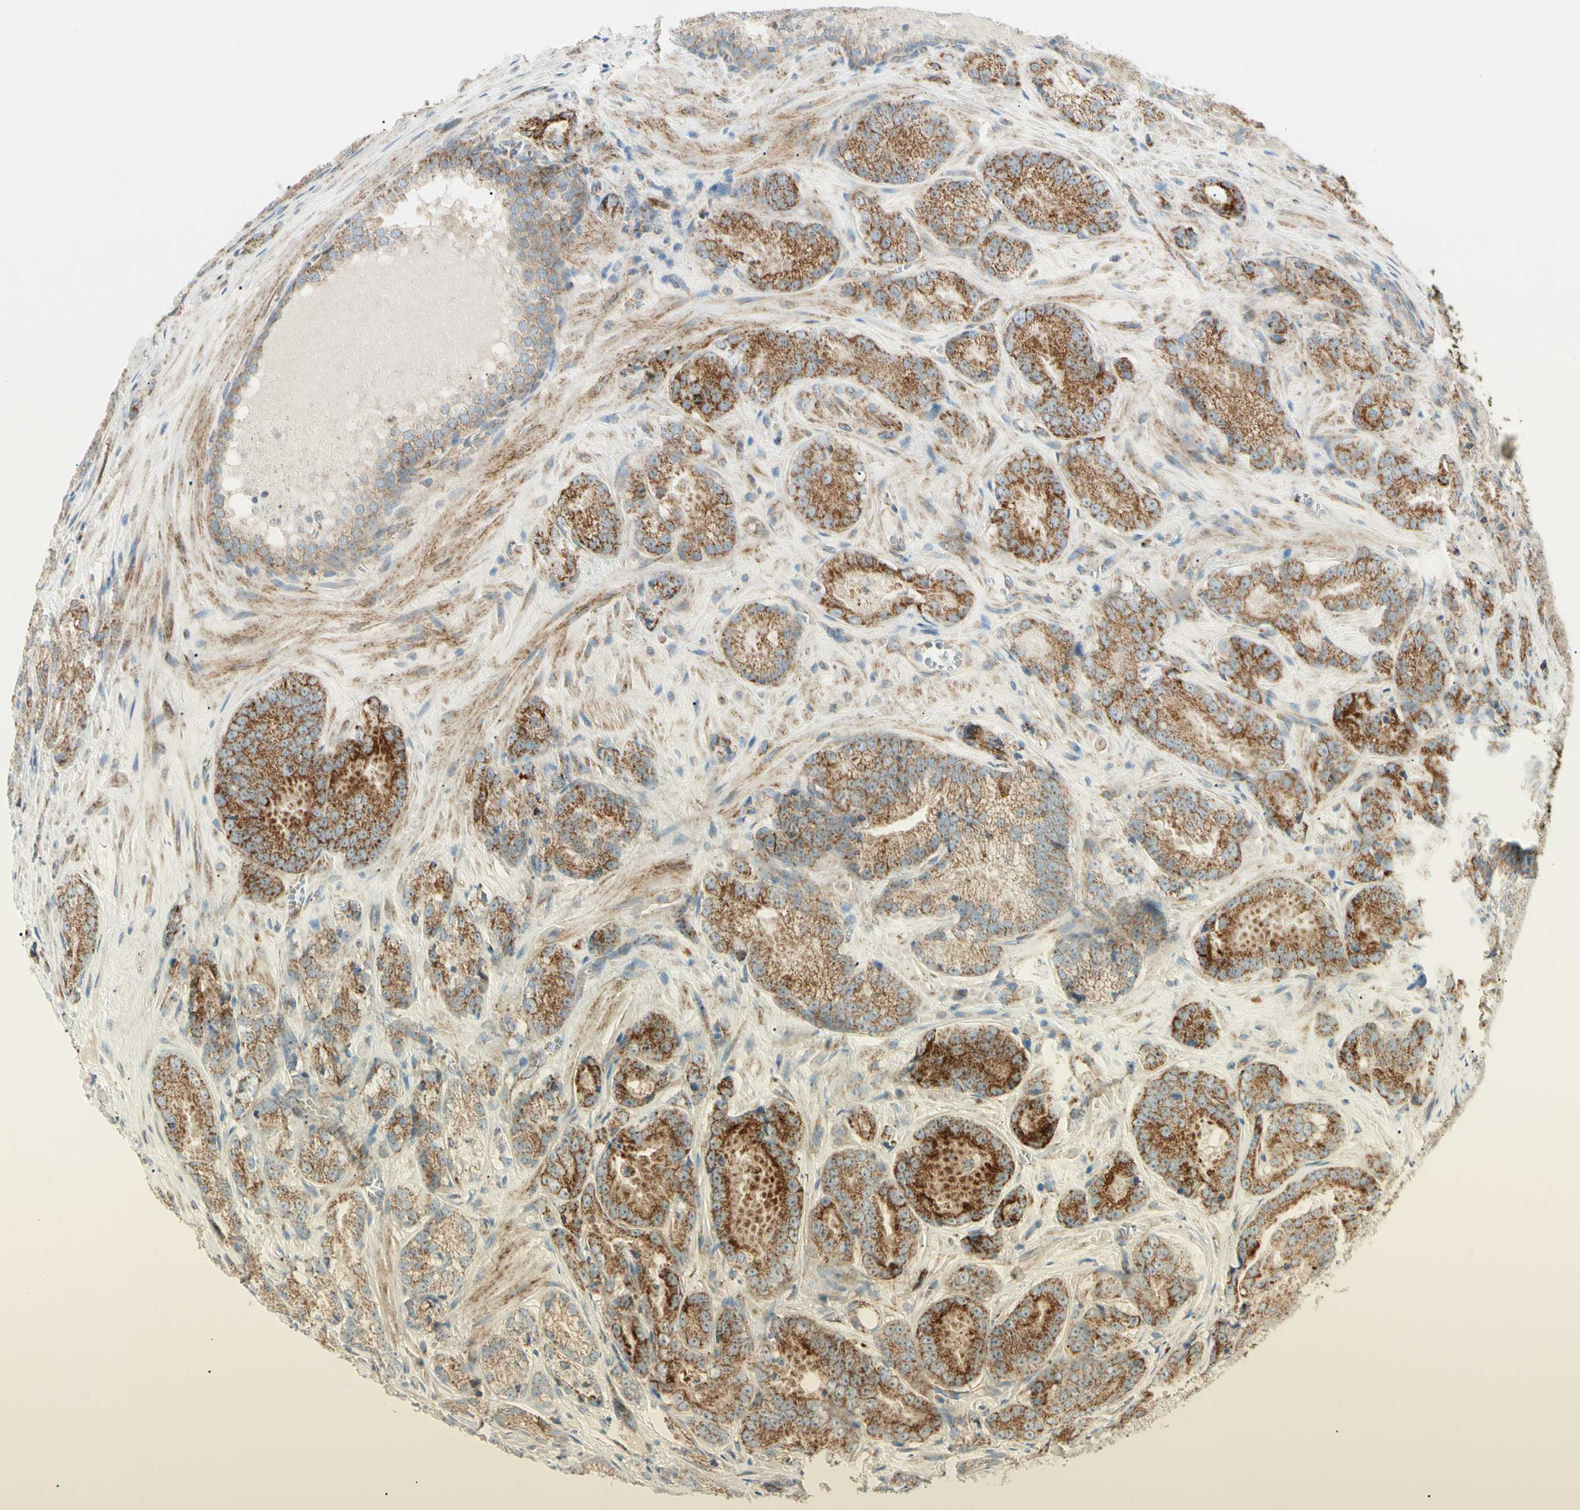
{"staining": {"intensity": "strong", "quantity": ">75%", "location": "cytoplasmic/membranous"}, "tissue": "prostate cancer", "cell_type": "Tumor cells", "image_type": "cancer", "snomed": [{"axis": "morphology", "description": "Adenocarcinoma, High grade"}, {"axis": "topography", "description": "Prostate"}], "caption": "Immunohistochemical staining of human prostate cancer reveals high levels of strong cytoplasmic/membranous protein positivity in about >75% of tumor cells. (DAB (3,3'-diaminobenzidine) = brown stain, brightfield microscopy at high magnification).", "gene": "TBC1D10A", "patient": {"sex": "male", "age": 64}}